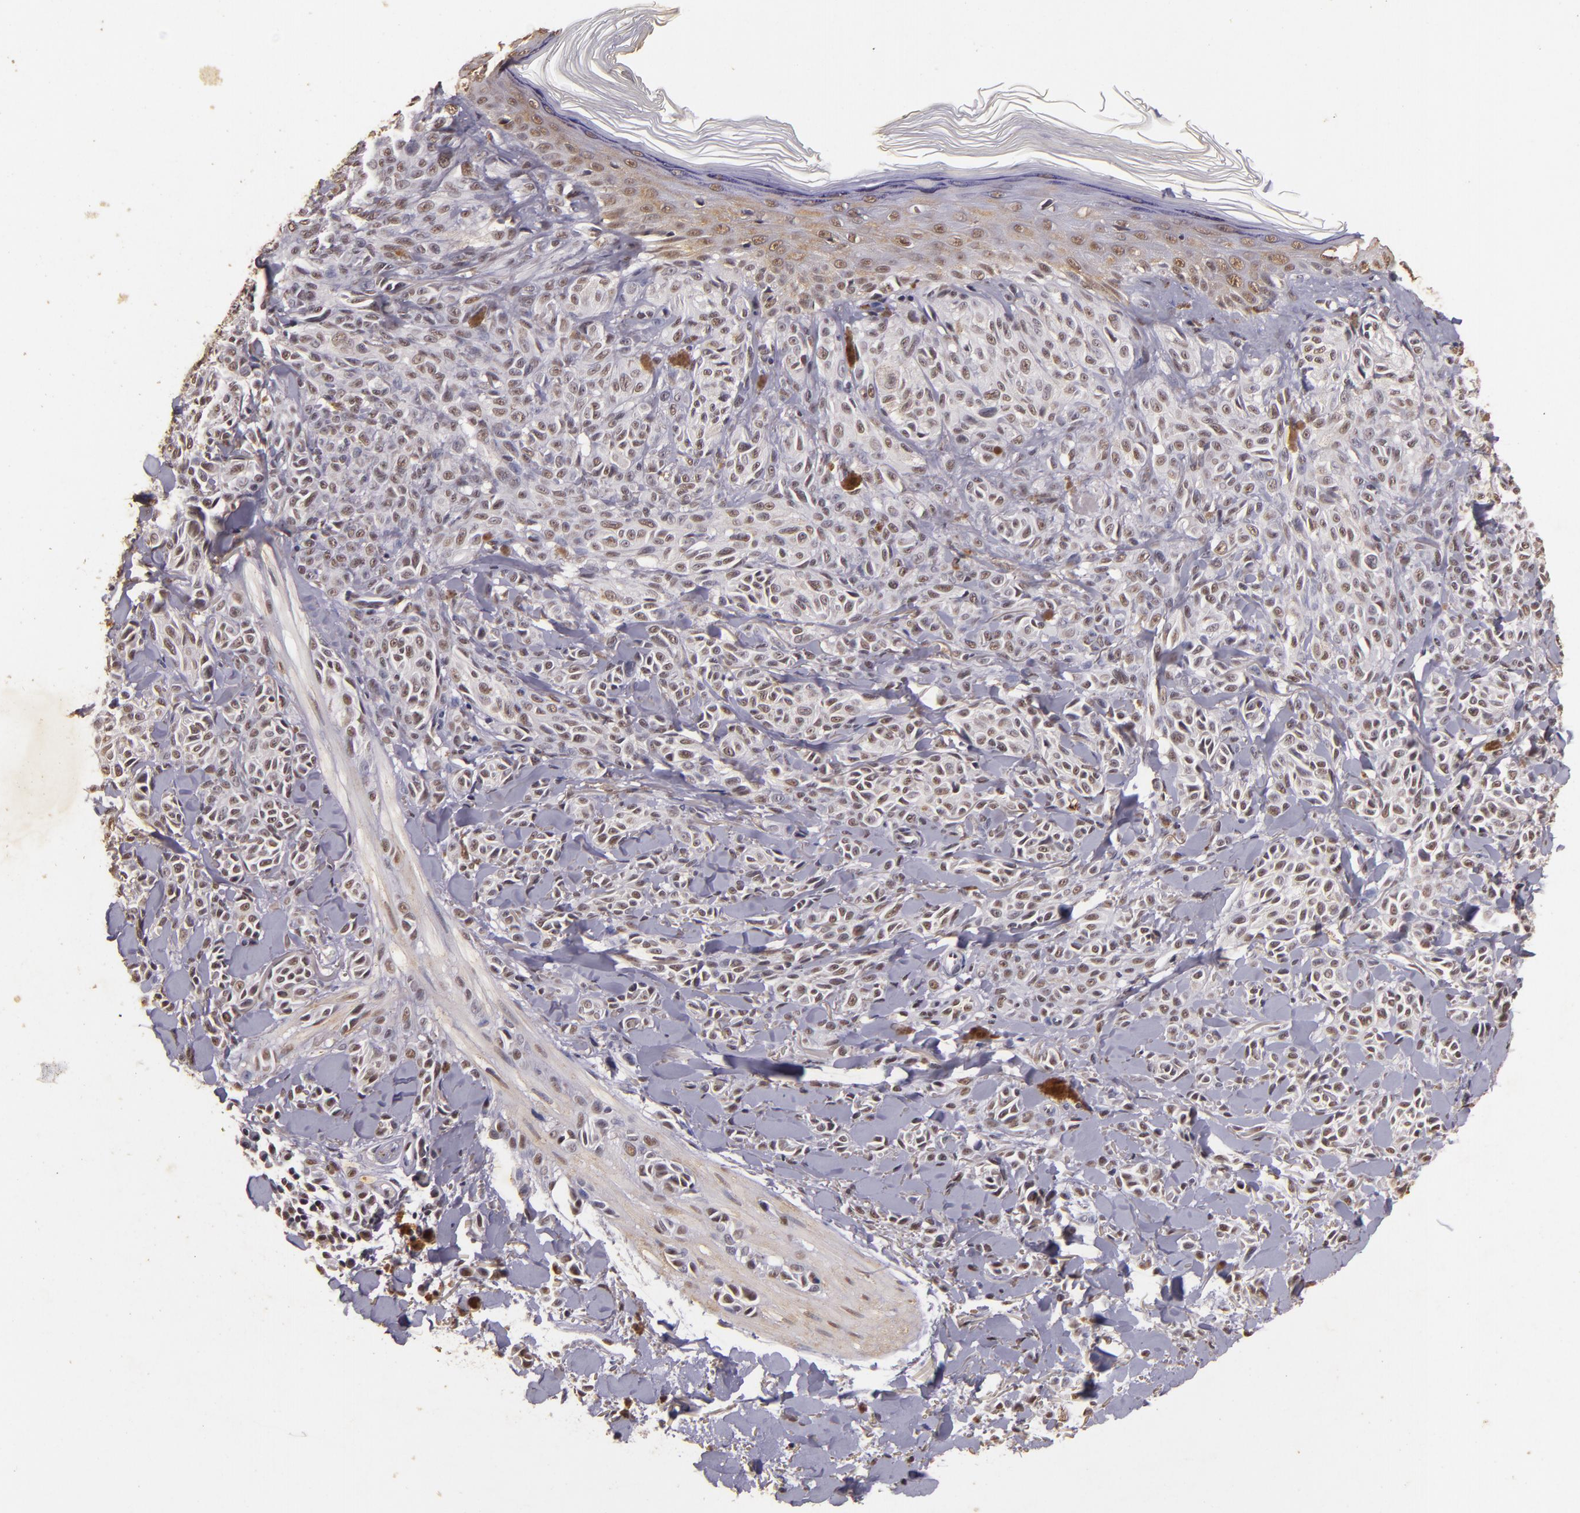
{"staining": {"intensity": "weak", "quantity": "25%-75%", "location": "nuclear"}, "tissue": "melanoma", "cell_type": "Tumor cells", "image_type": "cancer", "snomed": [{"axis": "morphology", "description": "Malignant melanoma, NOS"}, {"axis": "topography", "description": "Skin"}], "caption": "Human melanoma stained with a protein marker reveals weak staining in tumor cells.", "gene": "CBX3", "patient": {"sex": "female", "age": 73}}